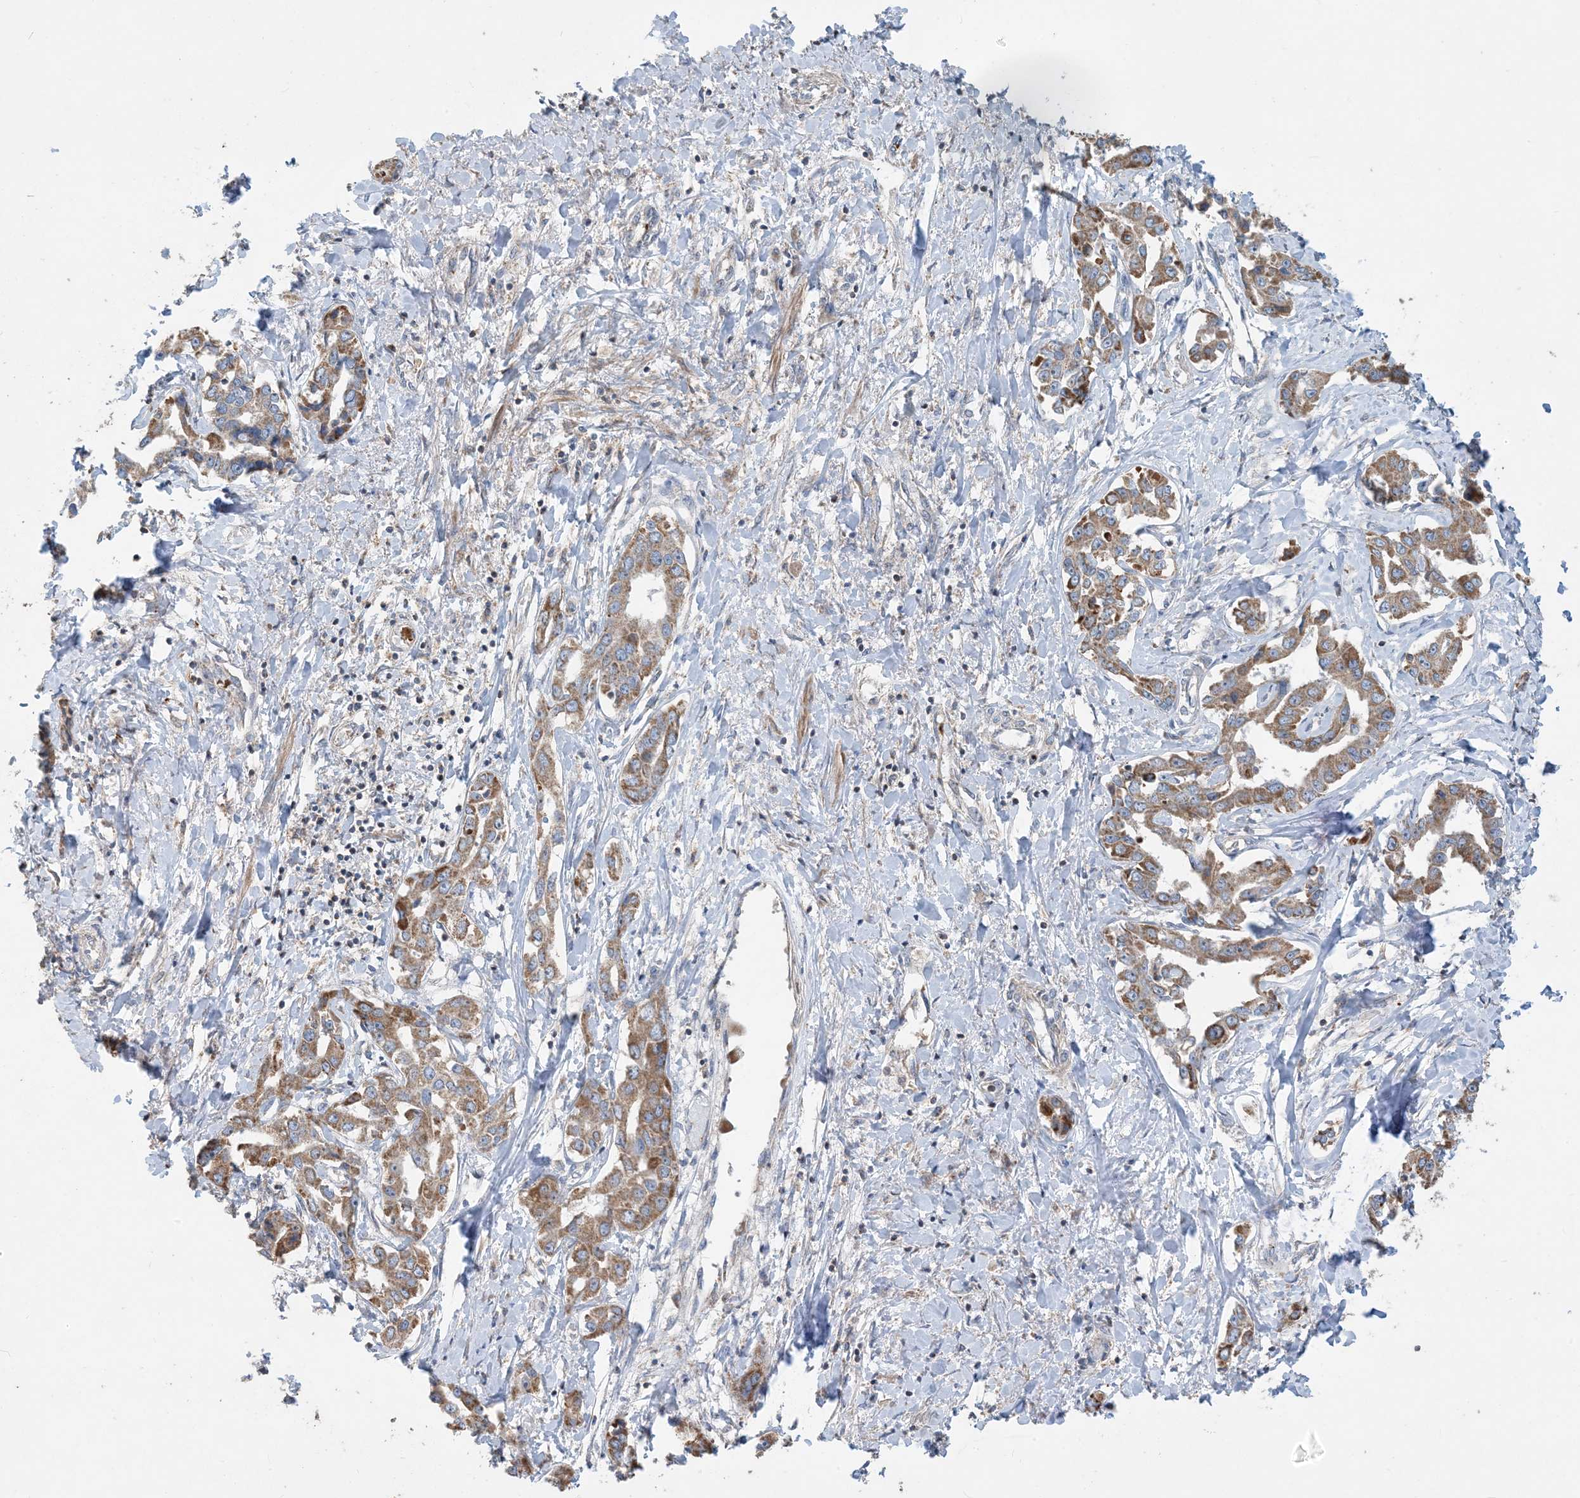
{"staining": {"intensity": "moderate", "quantity": ">75%", "location": "cytoplasmic/membranous"}, "tissue": "liver cancer", "cell_type": "Tumor cells", "image_type": "cancer", "snomed": [{"axis": "morphology", "description": "Cholangiocarcinoma"}, {"axis": "topography", "description": "Liver"}], "caption": "A brown stain highlights moderate cytoplasmic/membranous expression of a protein in liver cholangiocarcinoma tumor cells.", "gene": "ECHDC1", "patient": {"sex": "male", "age": 59}}